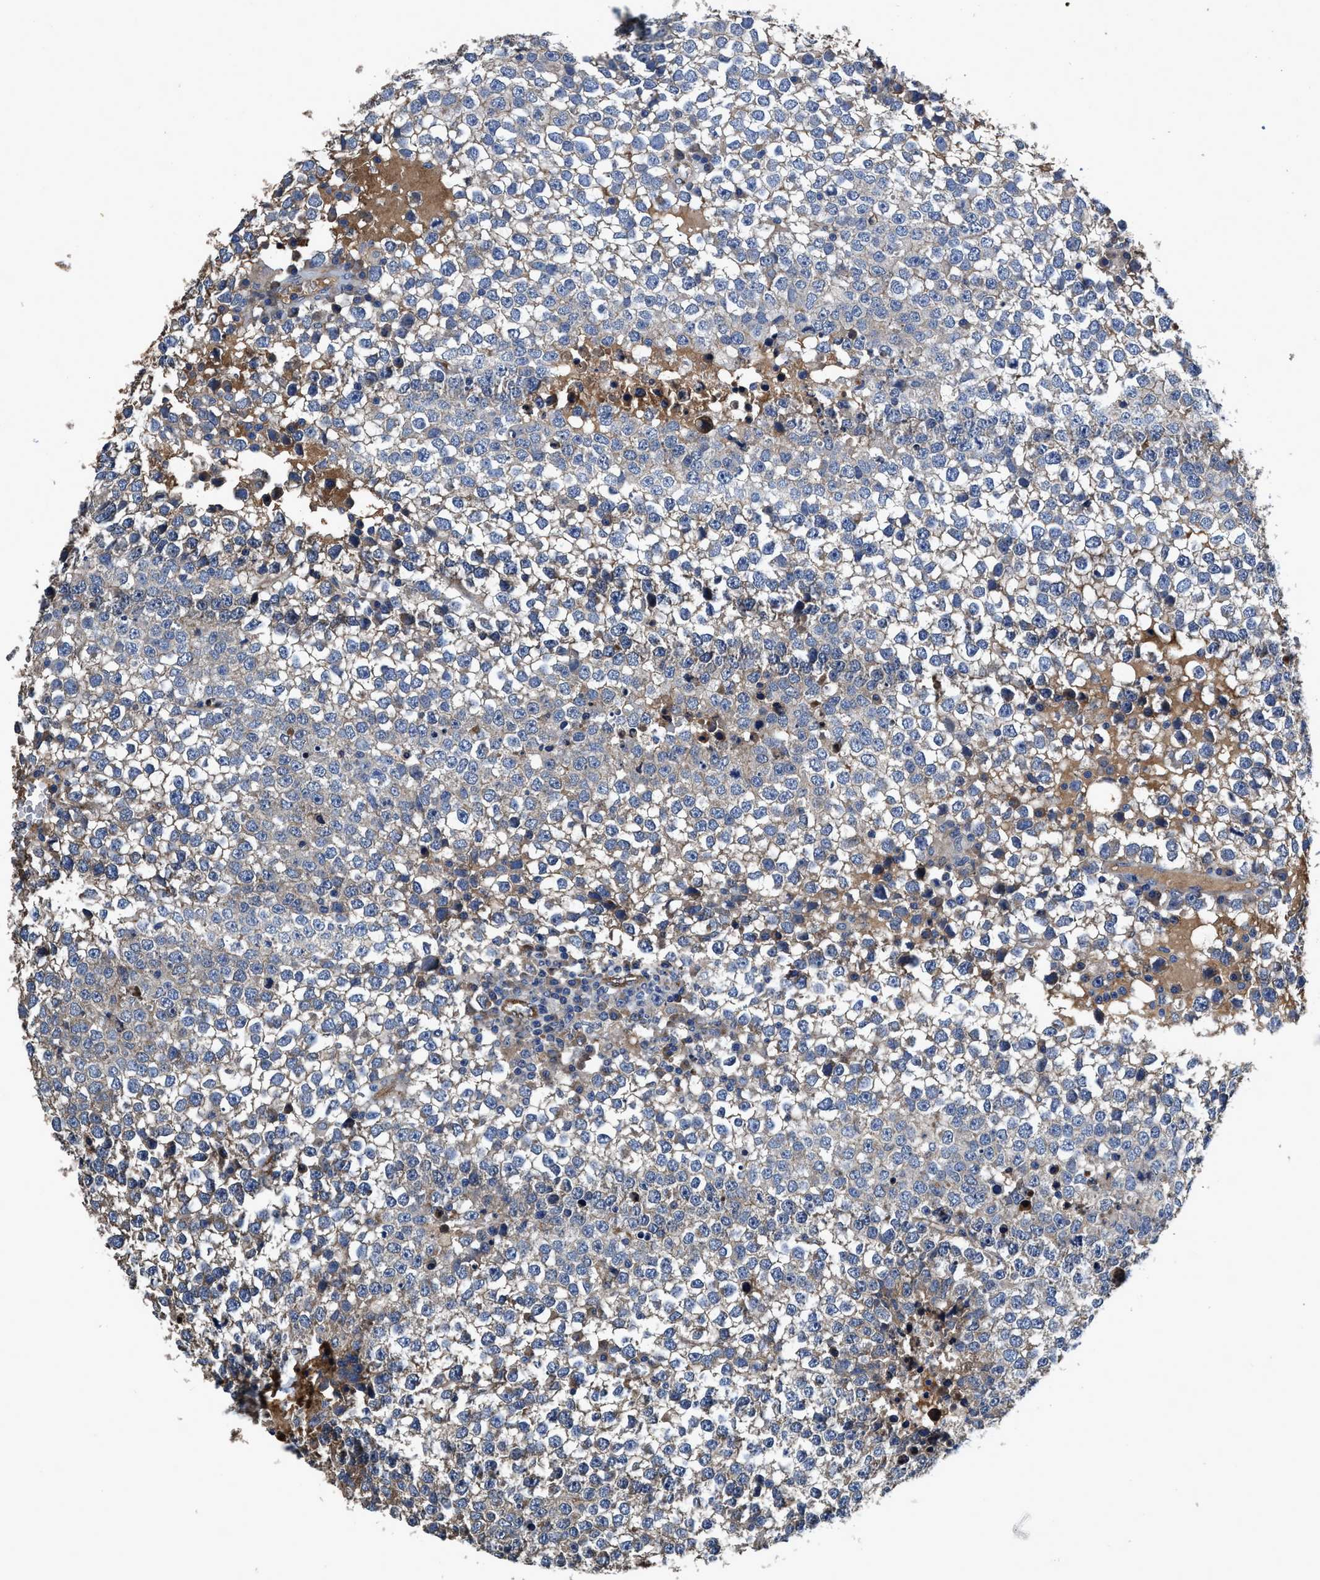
{"staining": {"intensity": "weak", "quantity": ">75%", "location": "cytoplasmic/membranous"}, "tissue": "testis cancer", "cell_type": "Tumor cells", "image_type": "cancer", "snomed": [{"axis": "morphology", "description": "Seminoma, NOS"}, {"axis": "topography", "description": "Testis"}], "caption": "Protein staining demonstrates weak cytoplasmic/membranous staining in about >75% of tumor cells in testis seminoma. (Stains: DAB in brown, nuclei in blue, Microscopy: brightfield microscopy at high magnification).", "gene": "IDNK", "patient": {"sex": "male", "age": 65}}